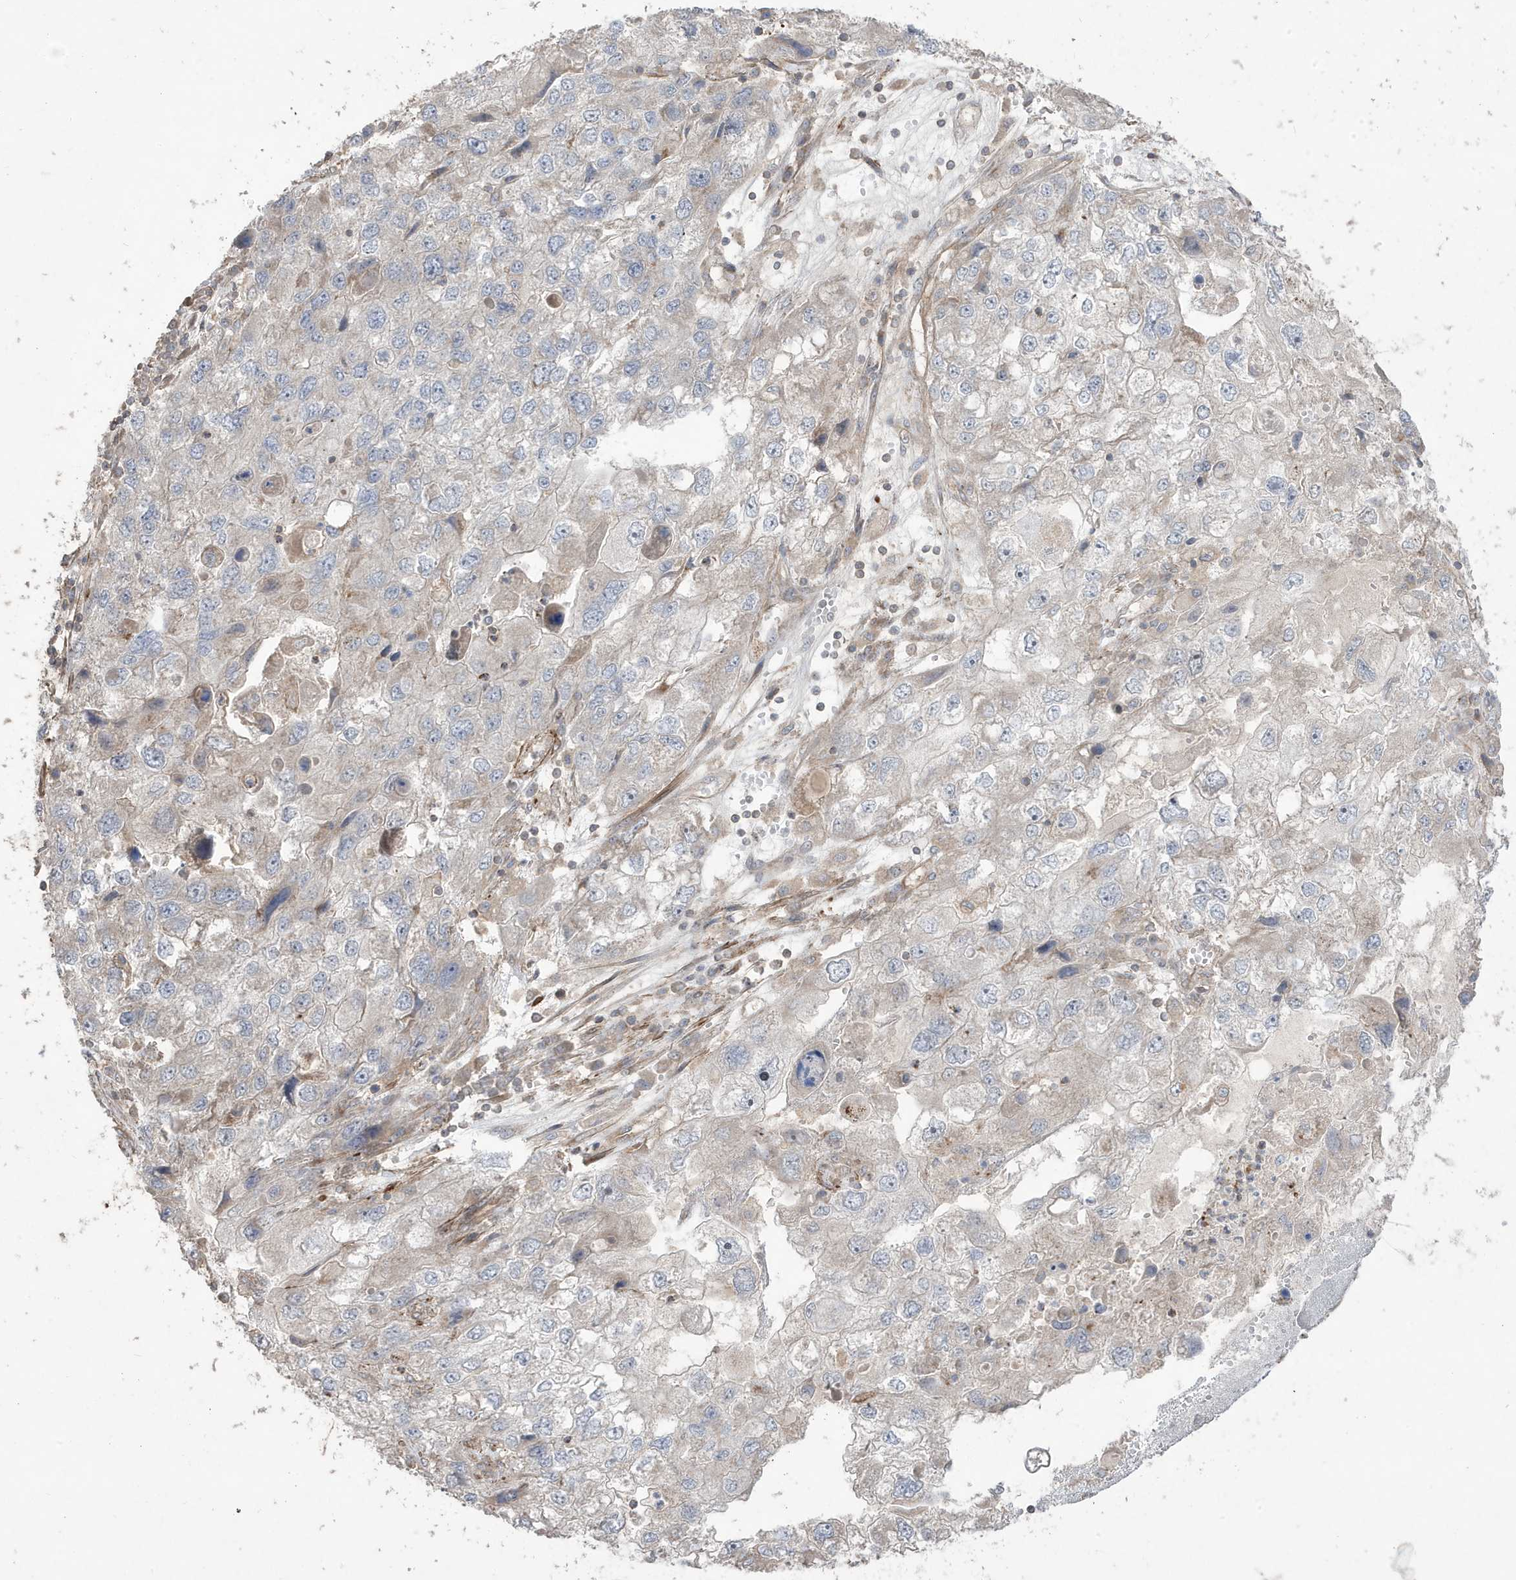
{"staining": {"intensity": "negative", "quantity": "none", "location": "none"}, "tissue": "endometrial cancer", "cell_type": "Tumor cells", "image_type": "cancer", "snomed": [{"axis": "morphology", "description": "Adenocarcinoma, NOS"}, {"axis": "topography", "description": "Endometrium"}], "caption": "The photomicrograph shows no staining of tumor cells in endometrial cancer (adenocarcinoma).", "gene": "CETN3", "patient": {"sex": "female", "age": 49}}